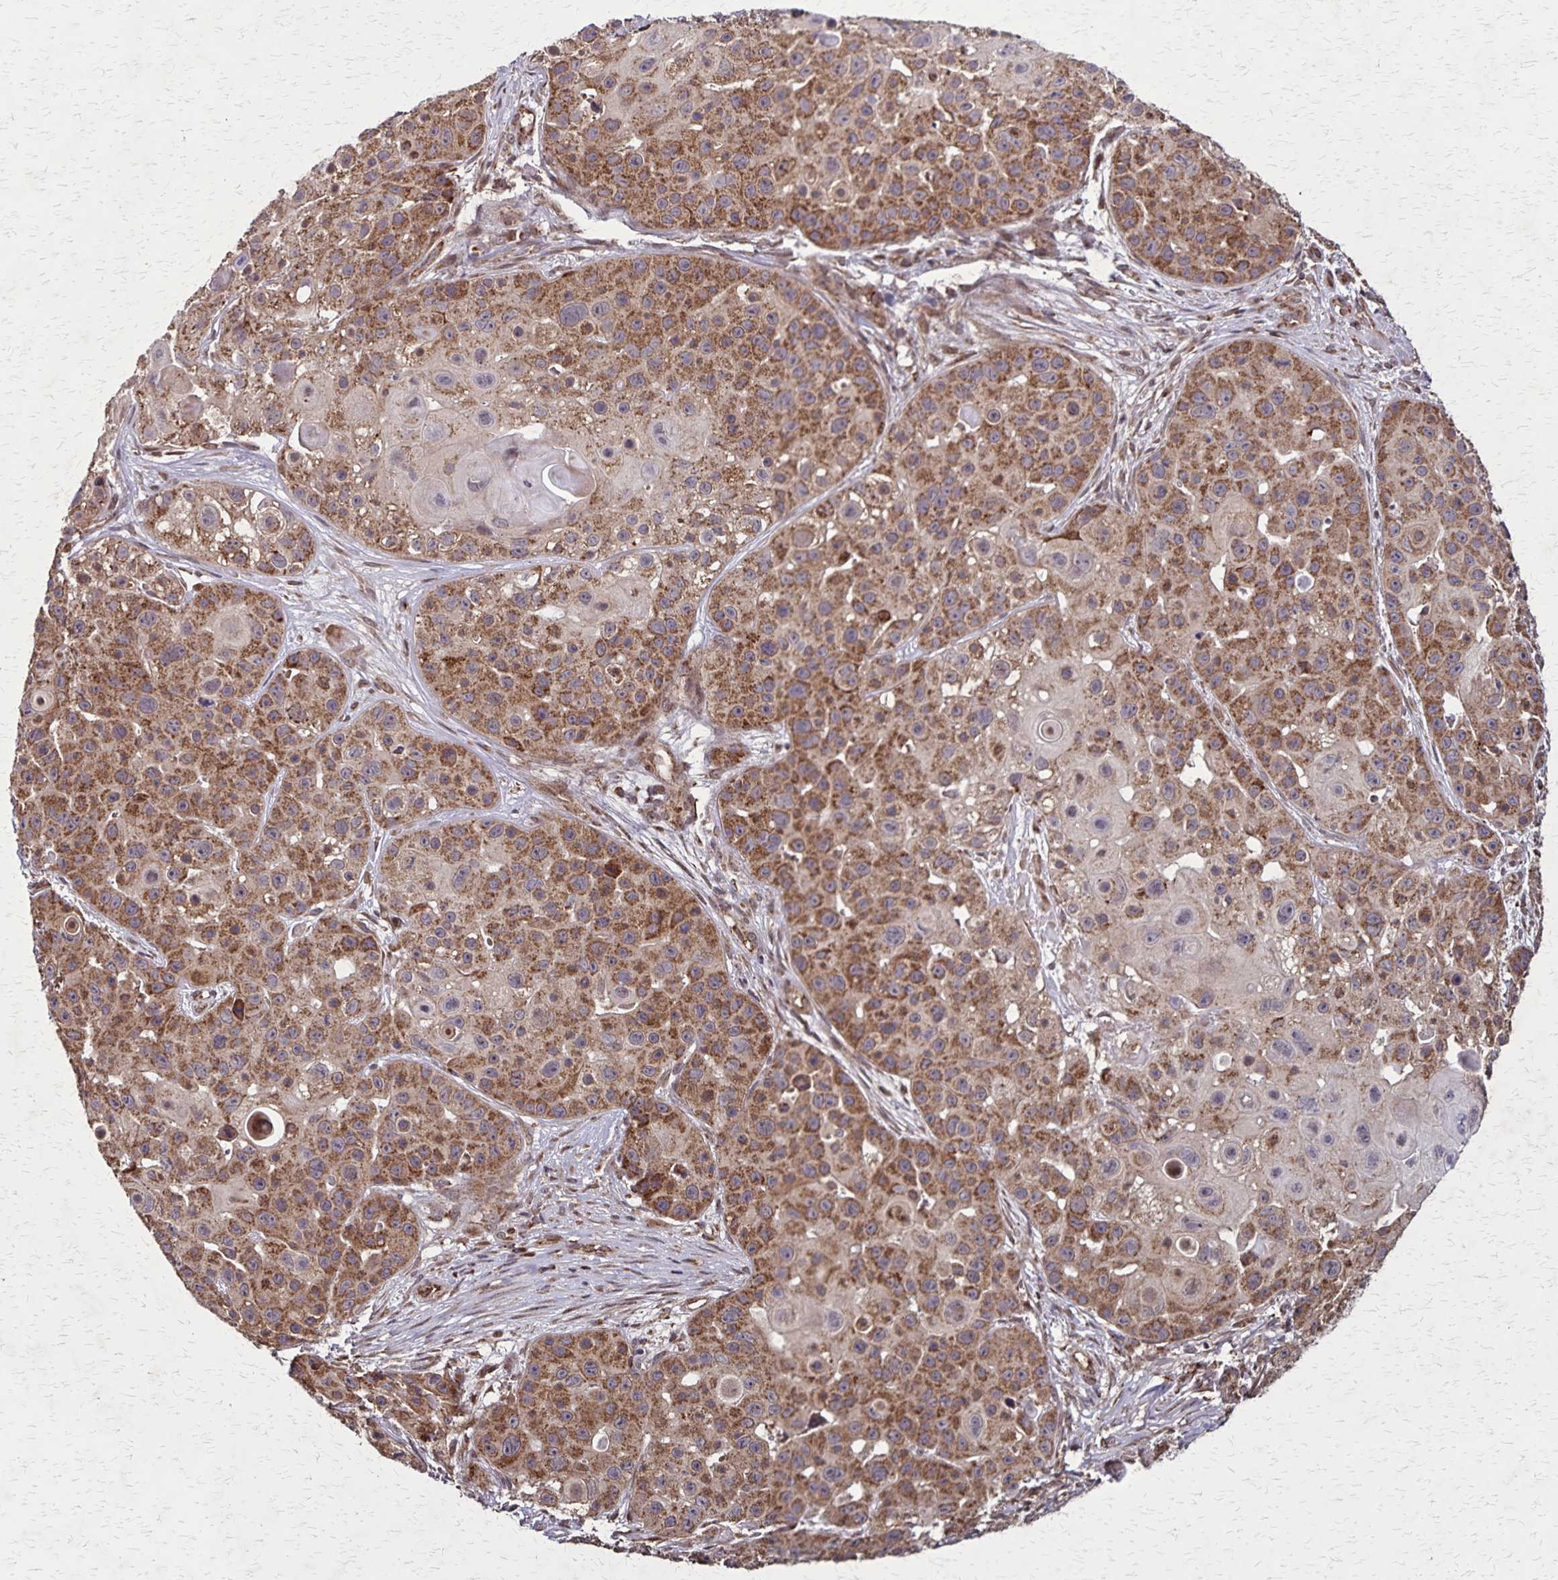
{"staining": {"intensity": "moderate", "quantity": ">75%", "location": "cytoplasmic/membranous"}, "tissue": "skin cancer", "cell_type": "Tumor cells", "image_type": "cancer", "snomed": [{"axis": "morphology", "description": "Squamous cell carcinoma, NOS"}, {"axis": "topography", "description": "Skin"}], "caption": "A medium amount of moderate cytoplasmic/membranous expression is seen in approximately >75% of tumor cells in squamous cell carcinoma (skin) tissue.", "gene": "NFS1", "patient": {"sex": "male", "age": 92}}